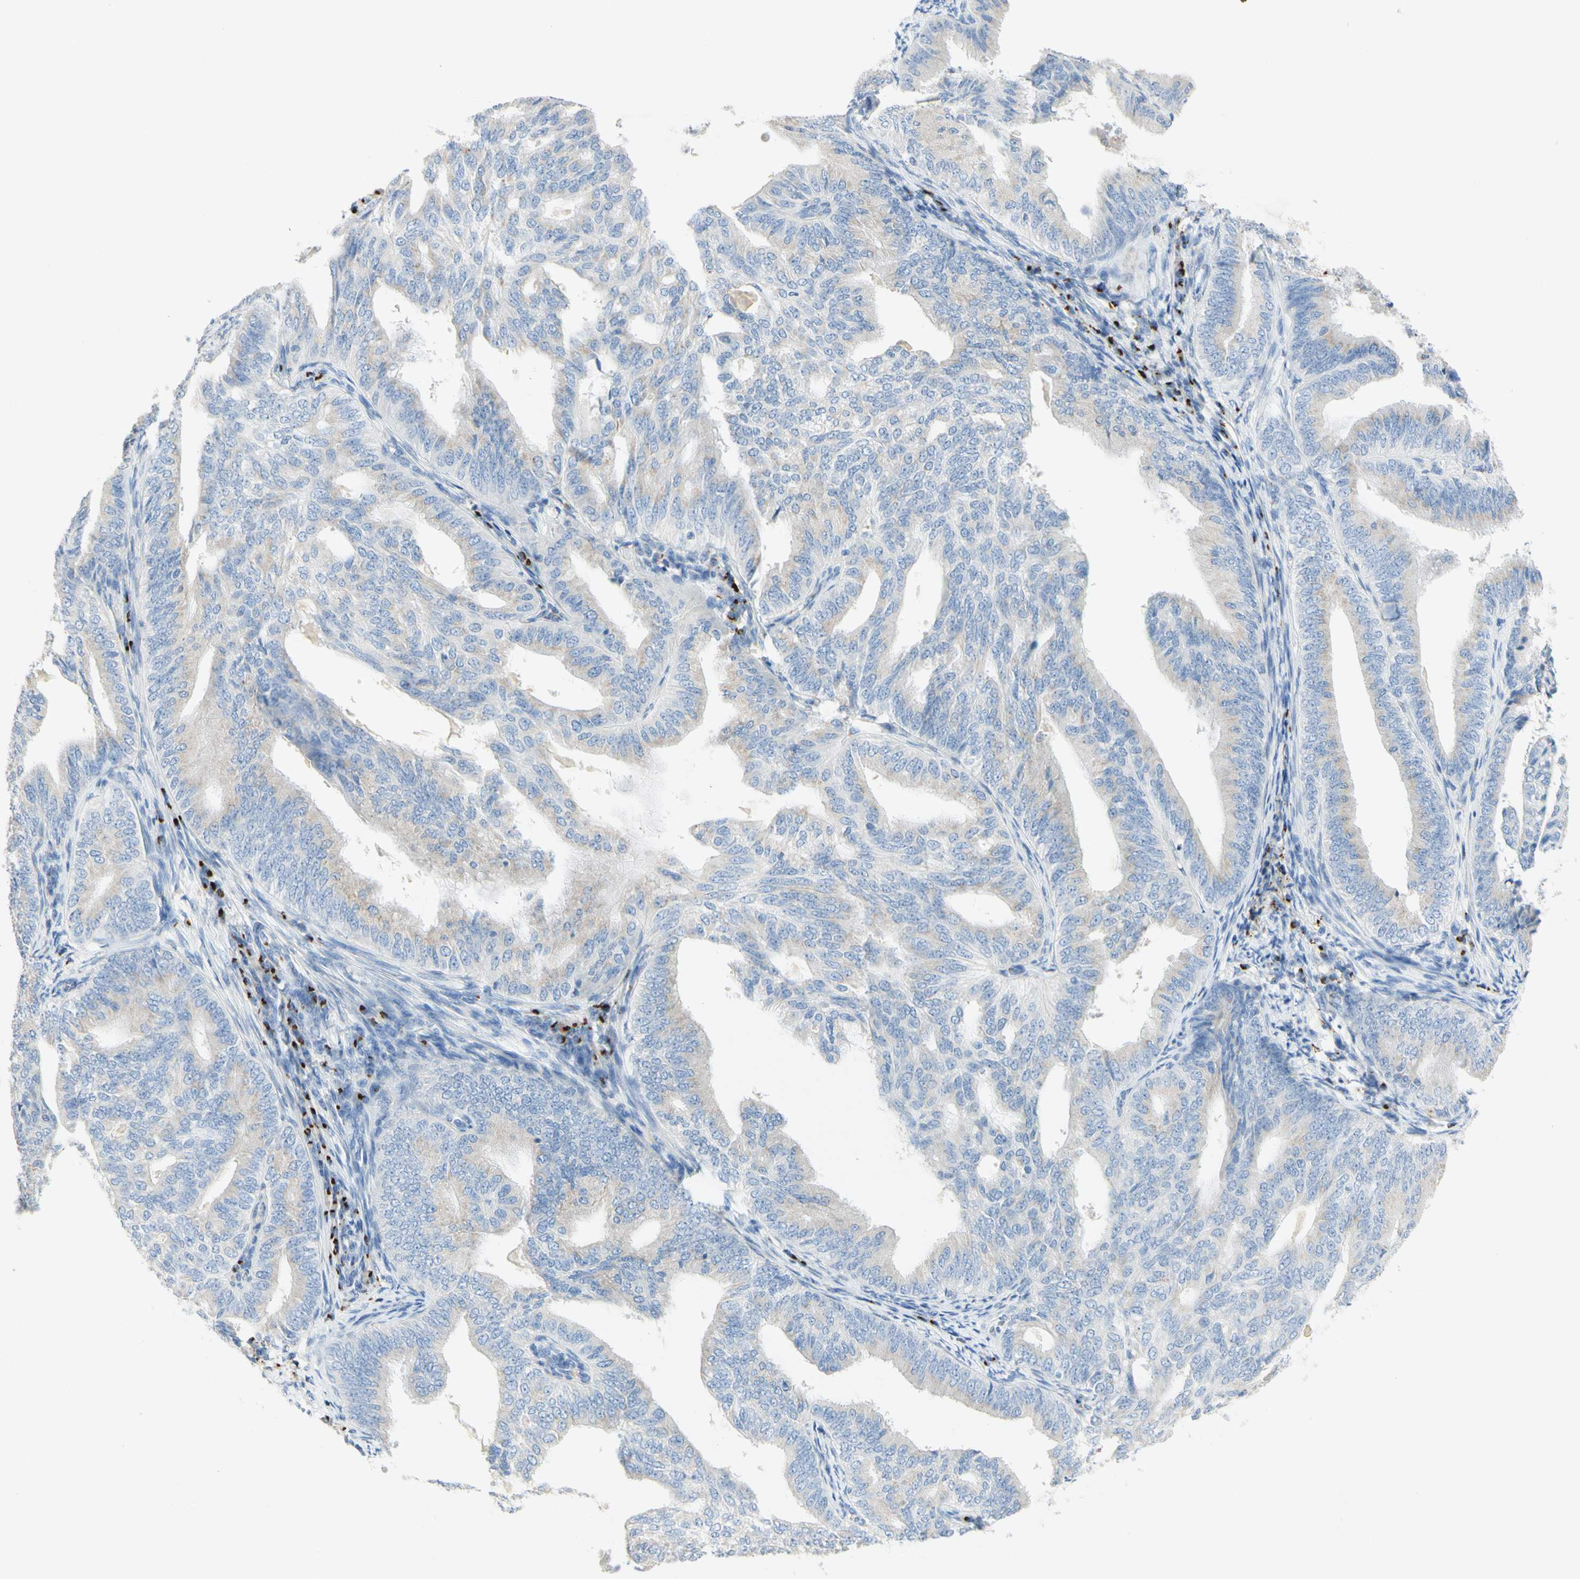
{"staining": {"intensity": "weak", "quantity": ">75%", "location": "cytoplasmic/membranous"}, "tissue": "endometrial cancer", "cell_type": "Tumor cells", "image_type": "cancer", "snomed": [{"axis": "morphology", "description": "Adenocarcinoma, NOS"}, {"axis": "topography", "description": "Endometrium"}], "caption": "Protein staining shows weak cytoplasmic/membranous positivity in approximately >75% of tumor cells in endometrial cancer.", "gene": "MANEA", "patient": {"sex": "female", "age": 58}}